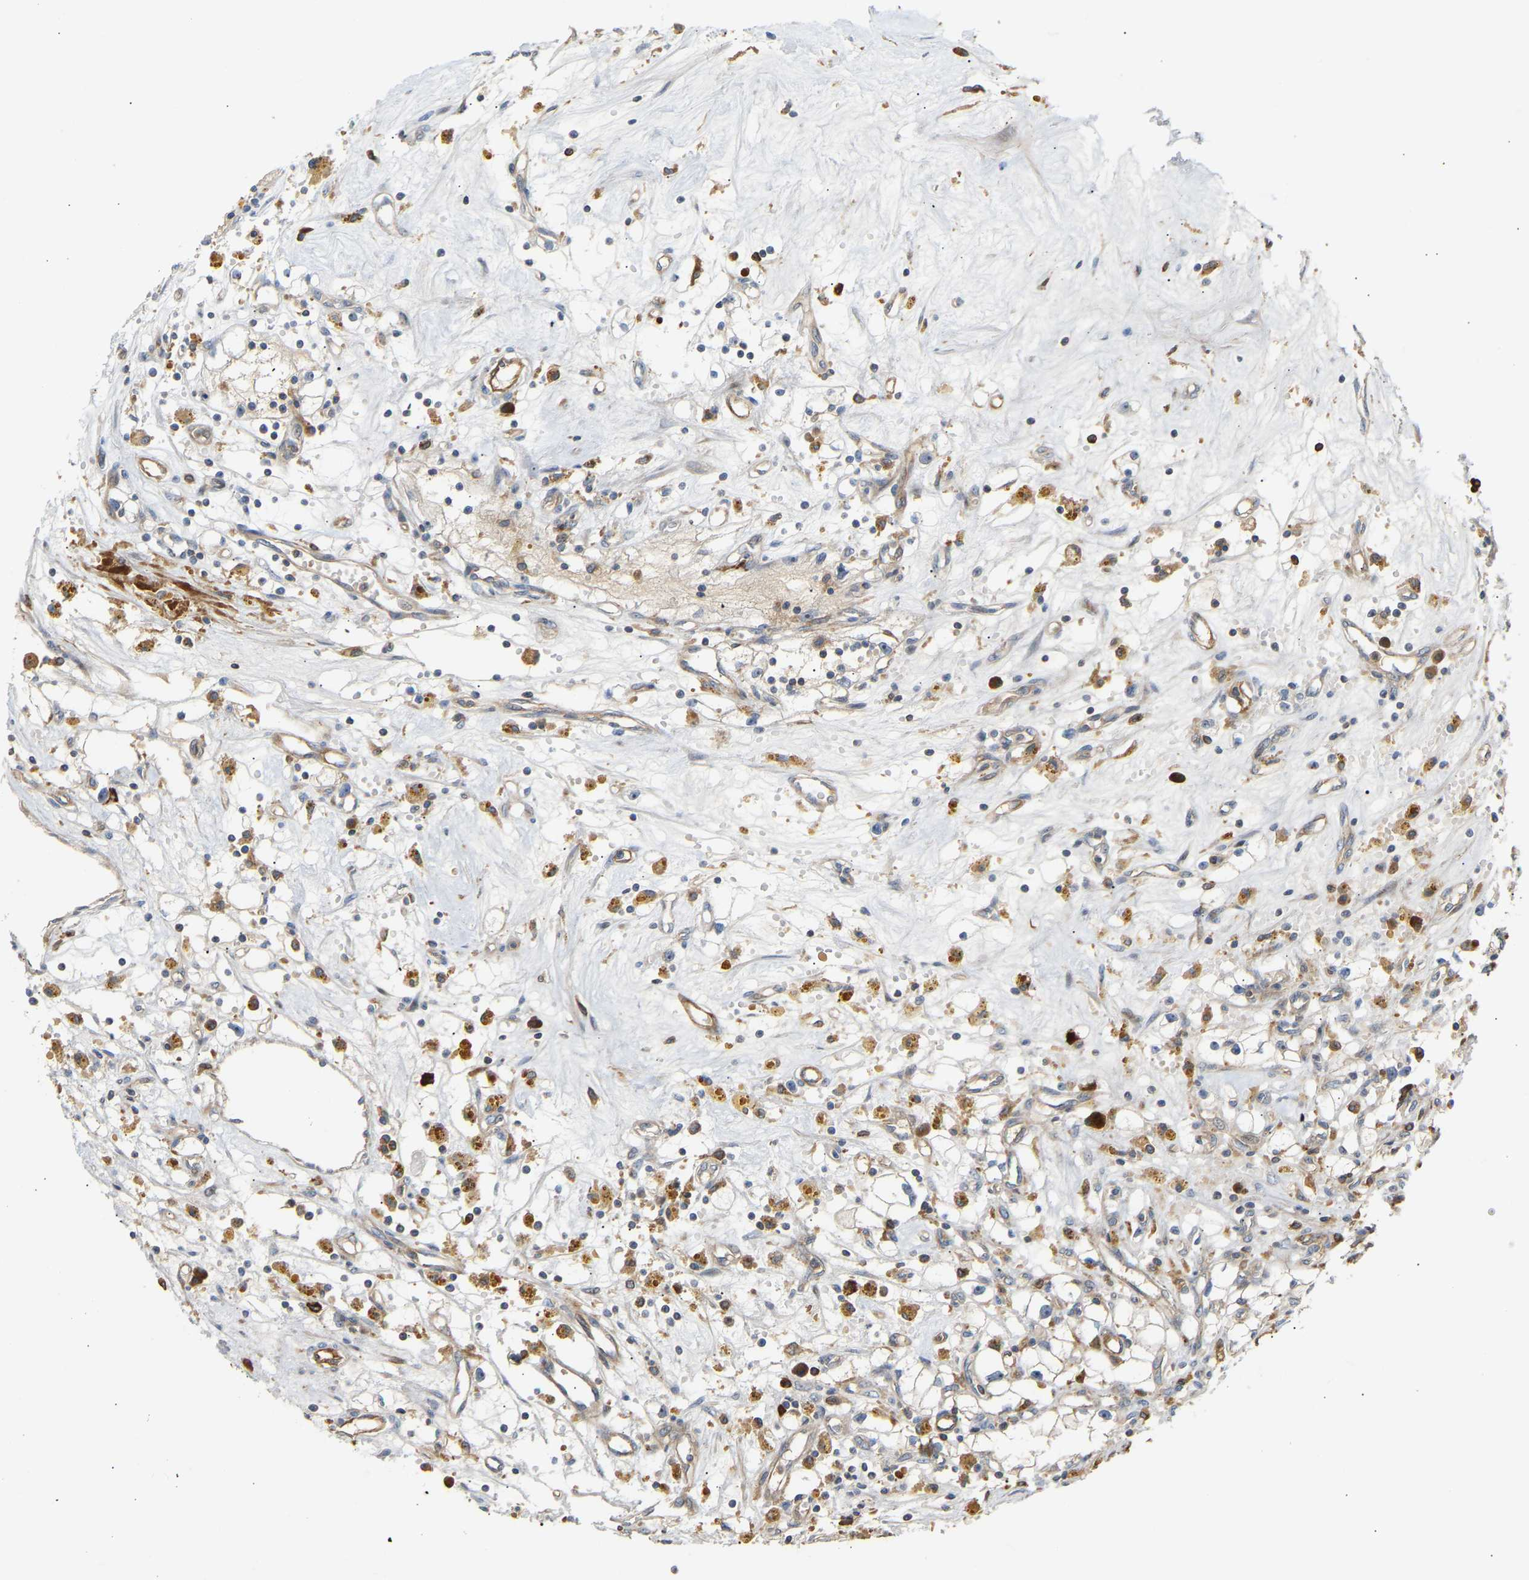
{"staining": {"intensity": "negative", "quantity": "none", "location": "none"}, "tissue": "renal cancer", "cell_type": "Tumor cells", "image_type": "cancer", "snomed": [{"axis": "morphology", "description": "Adenocarcinoma, NOS"}, {"axis": "topography", "description": "Kidney"}], "caption": "DAB immunohistochemical staining of human adenocarcinoma (renal) exhibits no significant staining in tumor cells. (DAB (3,3'-diaminobenzidine) IHC, high magnification).", "gene": "PLCG2", "patient": {"sex": "male", "age": 56}}